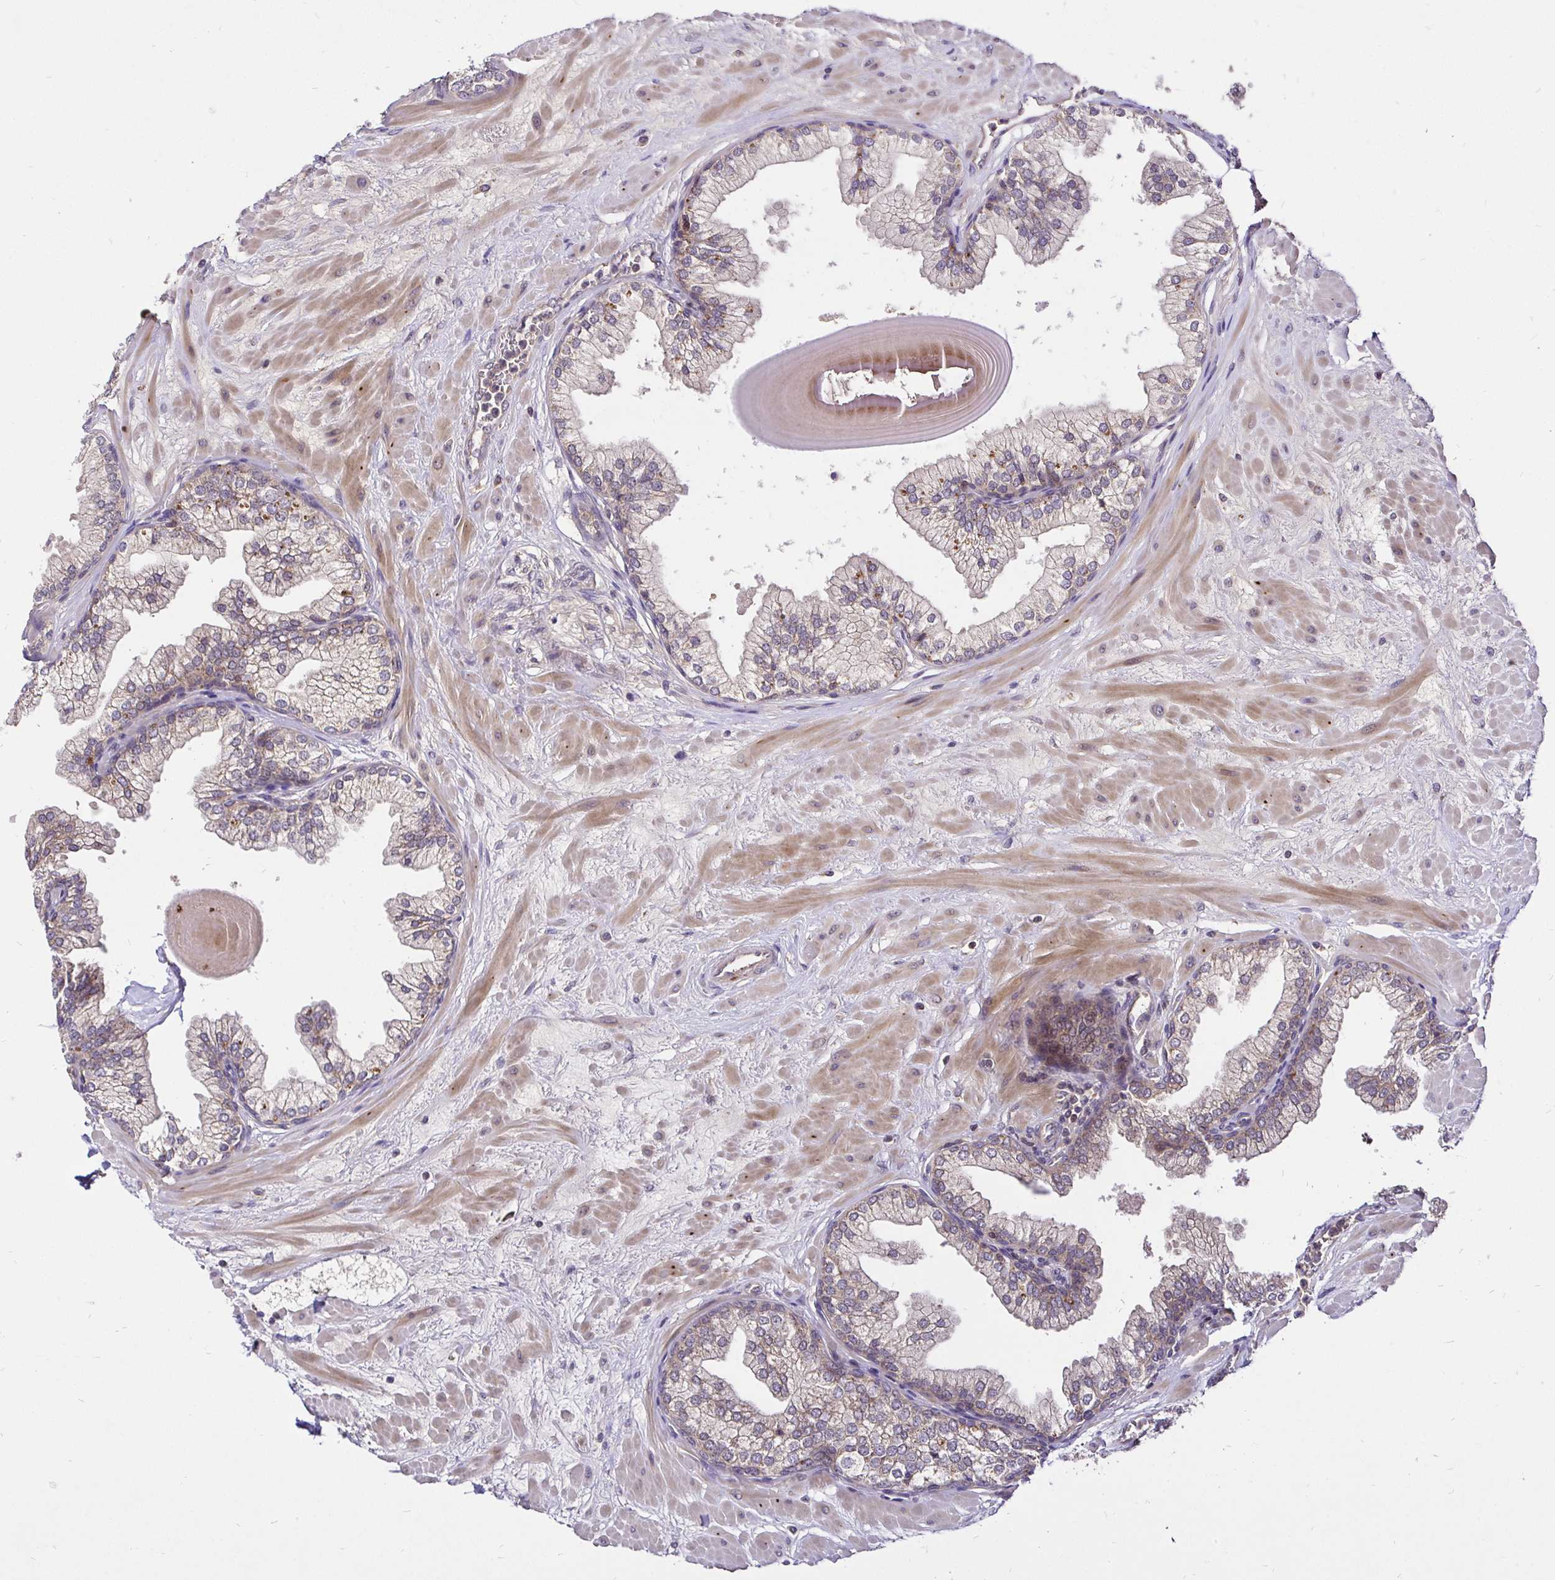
{"staining": {"intensity": "weak", "quantity": "25%-75%", "location": "cytoplasmic/membranous"}, "tissue": "prostate", "cell_type": "Glandular cells", "image_type": "normal", "snomed": [{"axis": "morphology", "description": "Normal tissue, NOS"}, {"axis": "topography", "description": "Prostate"}, {"axis": "topography", "description": "Peripheral nerve tissue"}], "caption": "Immunohistochemistry (DAB (3,3'-diaminobenzidine)) staining of normal prostate displays weak cytoplasmic/membranous protein expression in about 25%-75% of glandular cells.", "gene": "UBE2M", "patient": {"sex": "male", "age": 61}}